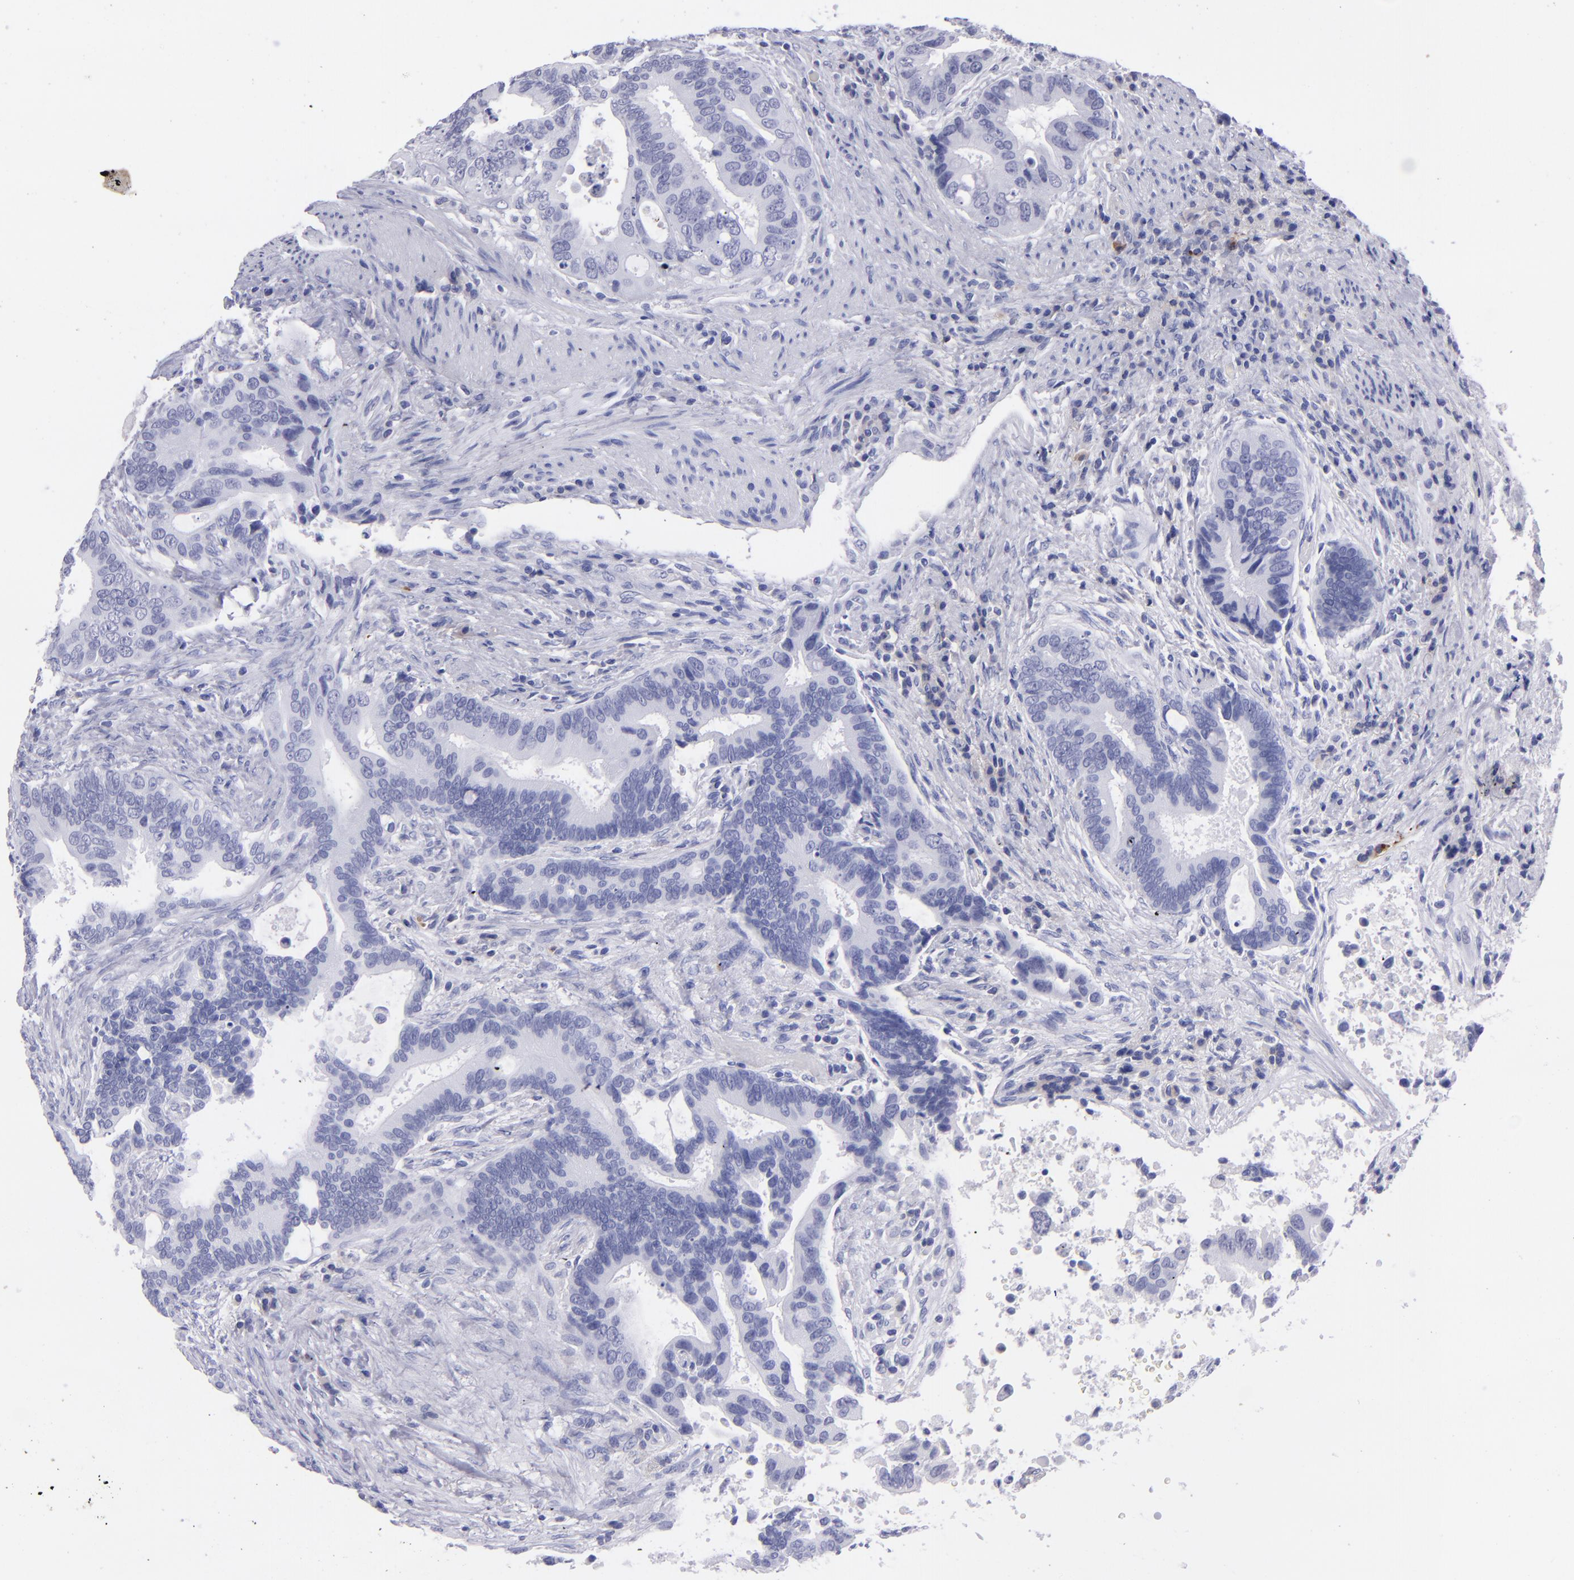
{"staining": {"intensity": "negative", "quantity": "none", "location": "none"}, "tissue": "colorectal cancer", "cell_type": "Tumor cells", "image_type": "cancer", "snomed": [{"axis": "morphology", "description": "Adenocarcinoma, NOS"}, {"axis": "topography", "description": "Rectum"}], "caption": "Tumor cells are negative for brown protein staining in colorectal cancer.", "gene": "CD37", "patient": {"sex": "female", "age": 67}}